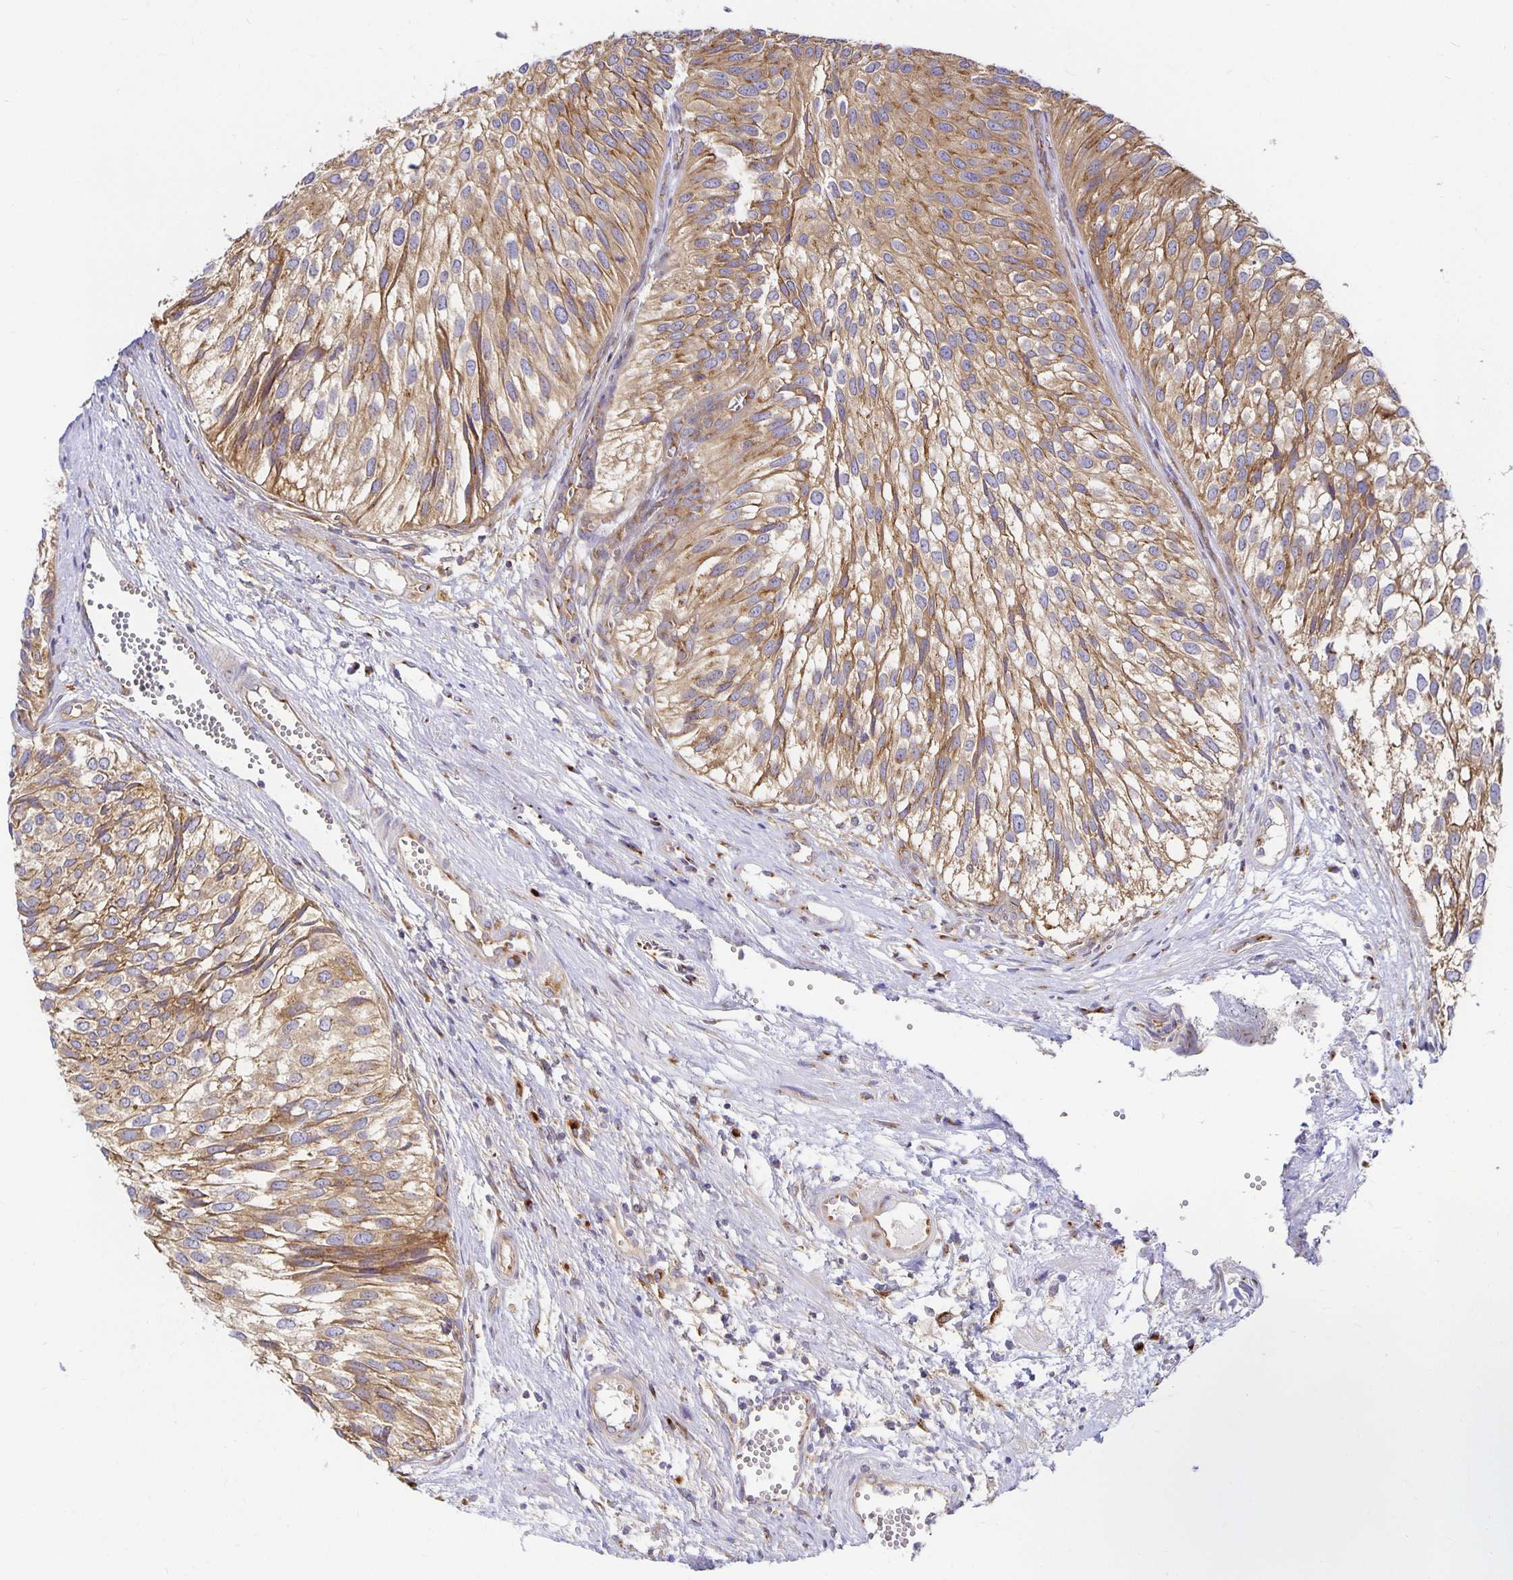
{"staining": {"intensity": "moderate", "quantity": ">75%", "location": "cytoplasmic/membranous"}, "tissue": "urothelial cancer", "cell_type": "Tumor cells", "image_type": "cancer", "snomed": [{"axis": "morphology", "description": "Urothelial carcinoma, Low grade"}, {"axis": "topography", "description": "Urinary bladder"}], "caption": "Urothelial carcinoma (low-grade) was stained to show a protein in brown. There is medium levels of moderate cytoplasmic/membranous staining in approximately >75% of tumor cells. (Brightfield microscopy of DAB IHC at high magnification).", "gene": "USO1", "patient": {"sex": "male", "age": 91}}